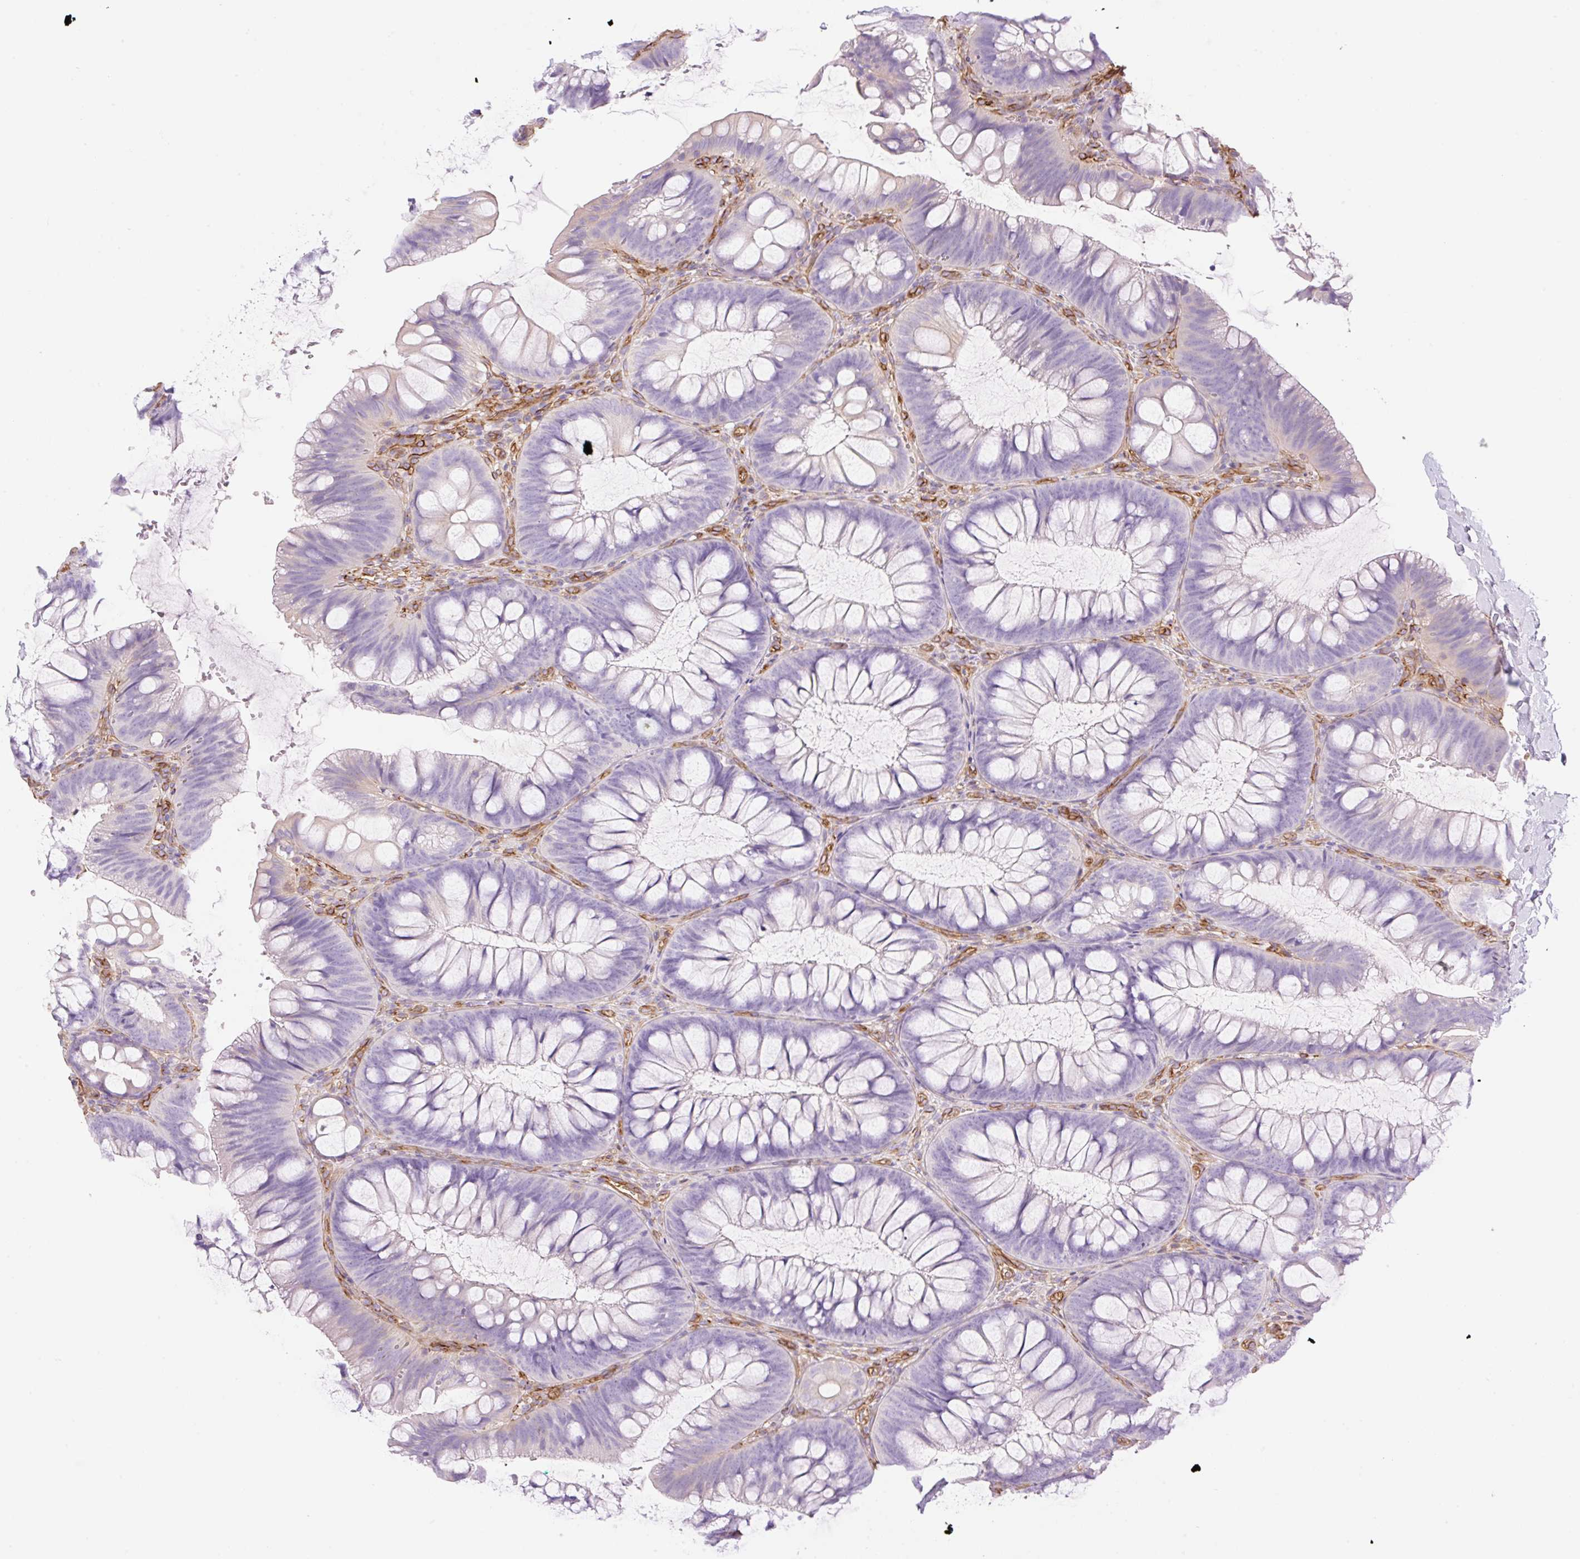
{"staining": {"intensity": "strong", "quantity": ">75%", "location": "cytoplasmic/membranous"}, "tissue": "colon", "cell_type": "Endothelial cells", "image_type": "normal", "snomed": [{"axis": "morphology", "description": "Normal tissue, NOS"}, {"axis": "morphology", "description": "Adenoma, NOS"}, {"axis": "topography", "description": "Soft tissue"}, {"axis": "topography", "description": "Colon"}], "caption": "Endothelial cells display strong cytoplasmic/membranous staining in approximately >75% of cells in unremarkable colon.", "gene": "EHD1", "patient": {"sex": "male", "age": 47}}